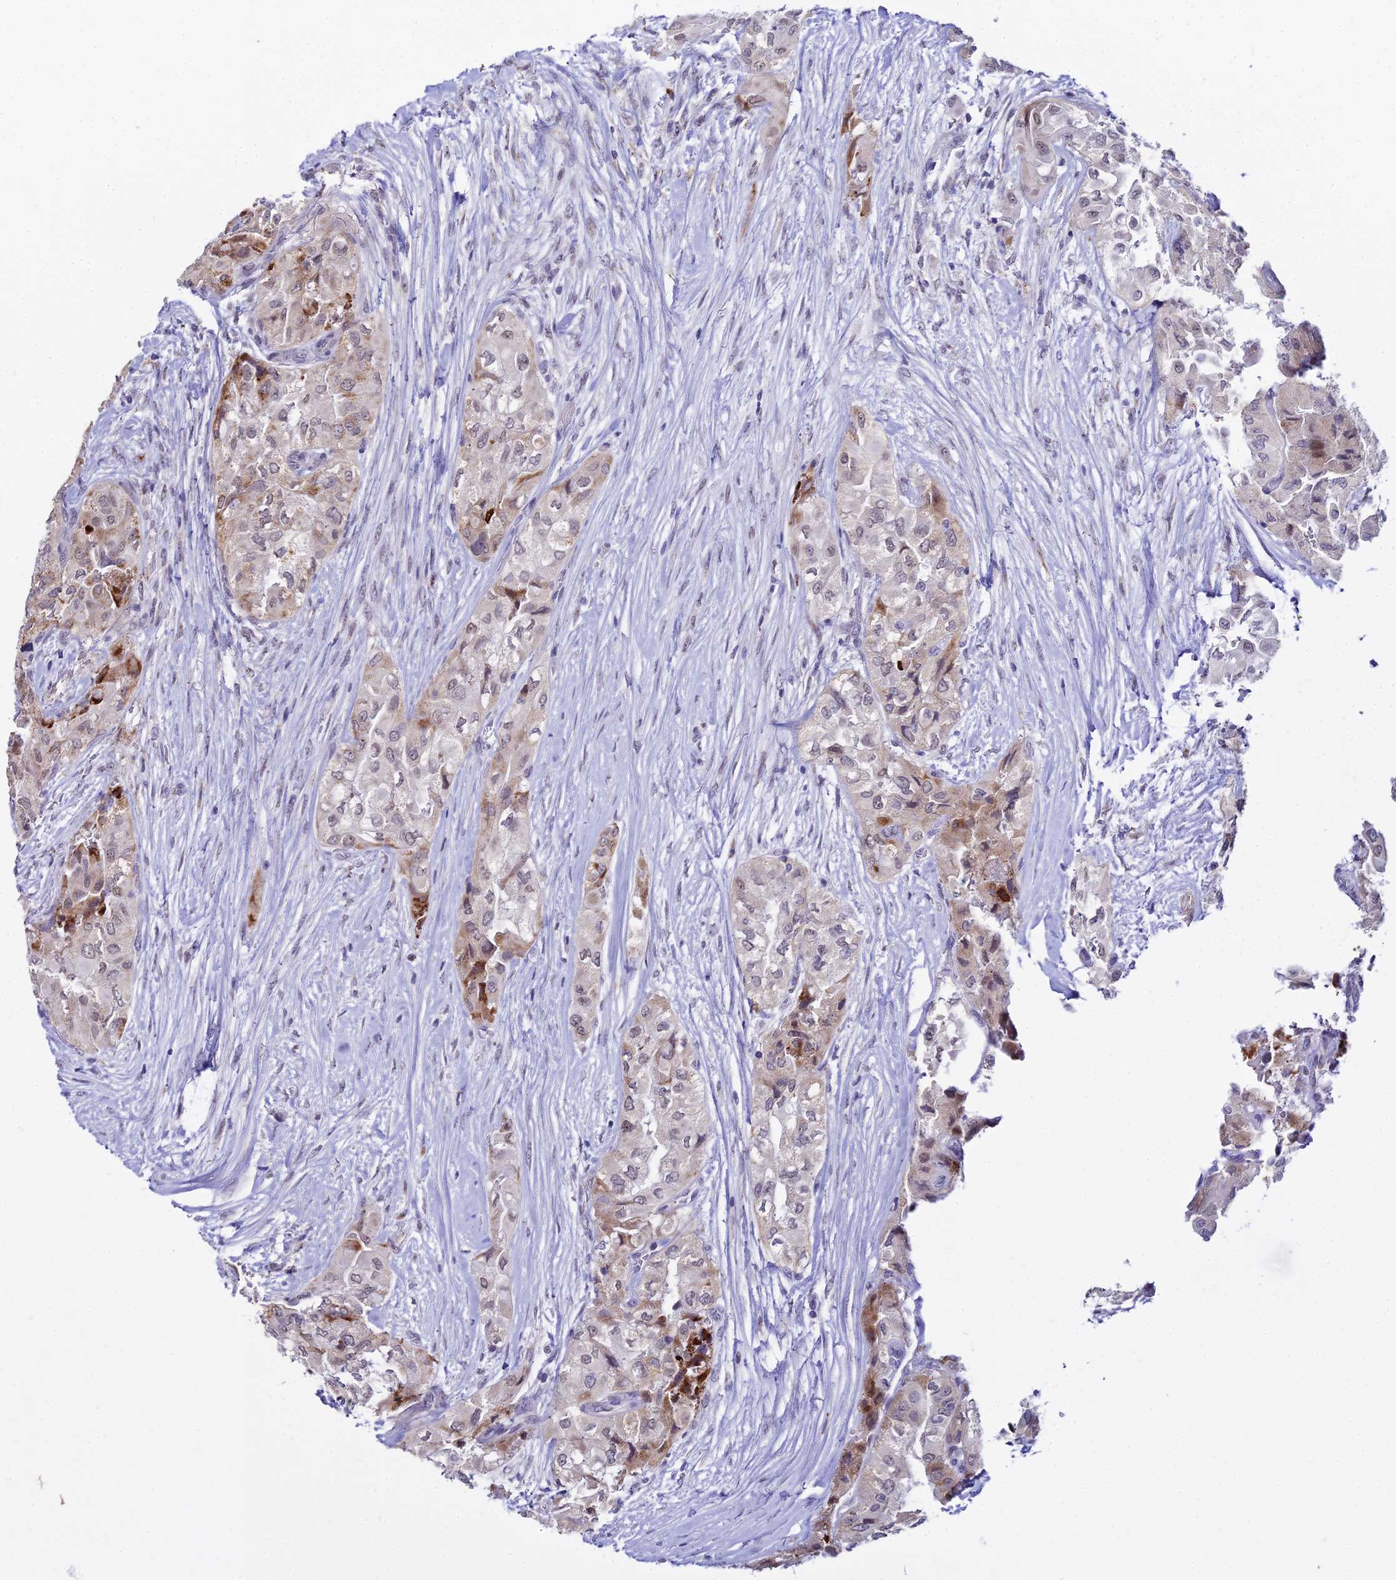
{"staining": {"intensity": "moderate", "quantity": ">75%", "location": "cytoplasmic/membranous,nuclear"}, "tissue": "thyroid cancer", "cell_type": "Tumor cells", "image_type": "cancer", "snomed": [{"axis": "morphology", "description": "Papillary adenocarcinoma, NOS"}, {"axis": "topography", "description": "Thyroid gland"}], "caption": "About >75% of tumor cells in thyroid cancer demonstrate moderate cytoplasmic/membranous and nuclear protein expression as visualized by brown immunohistochemical staining.", "gene": "C6orf163", "patient": {"sex": "female", "age": 59}}